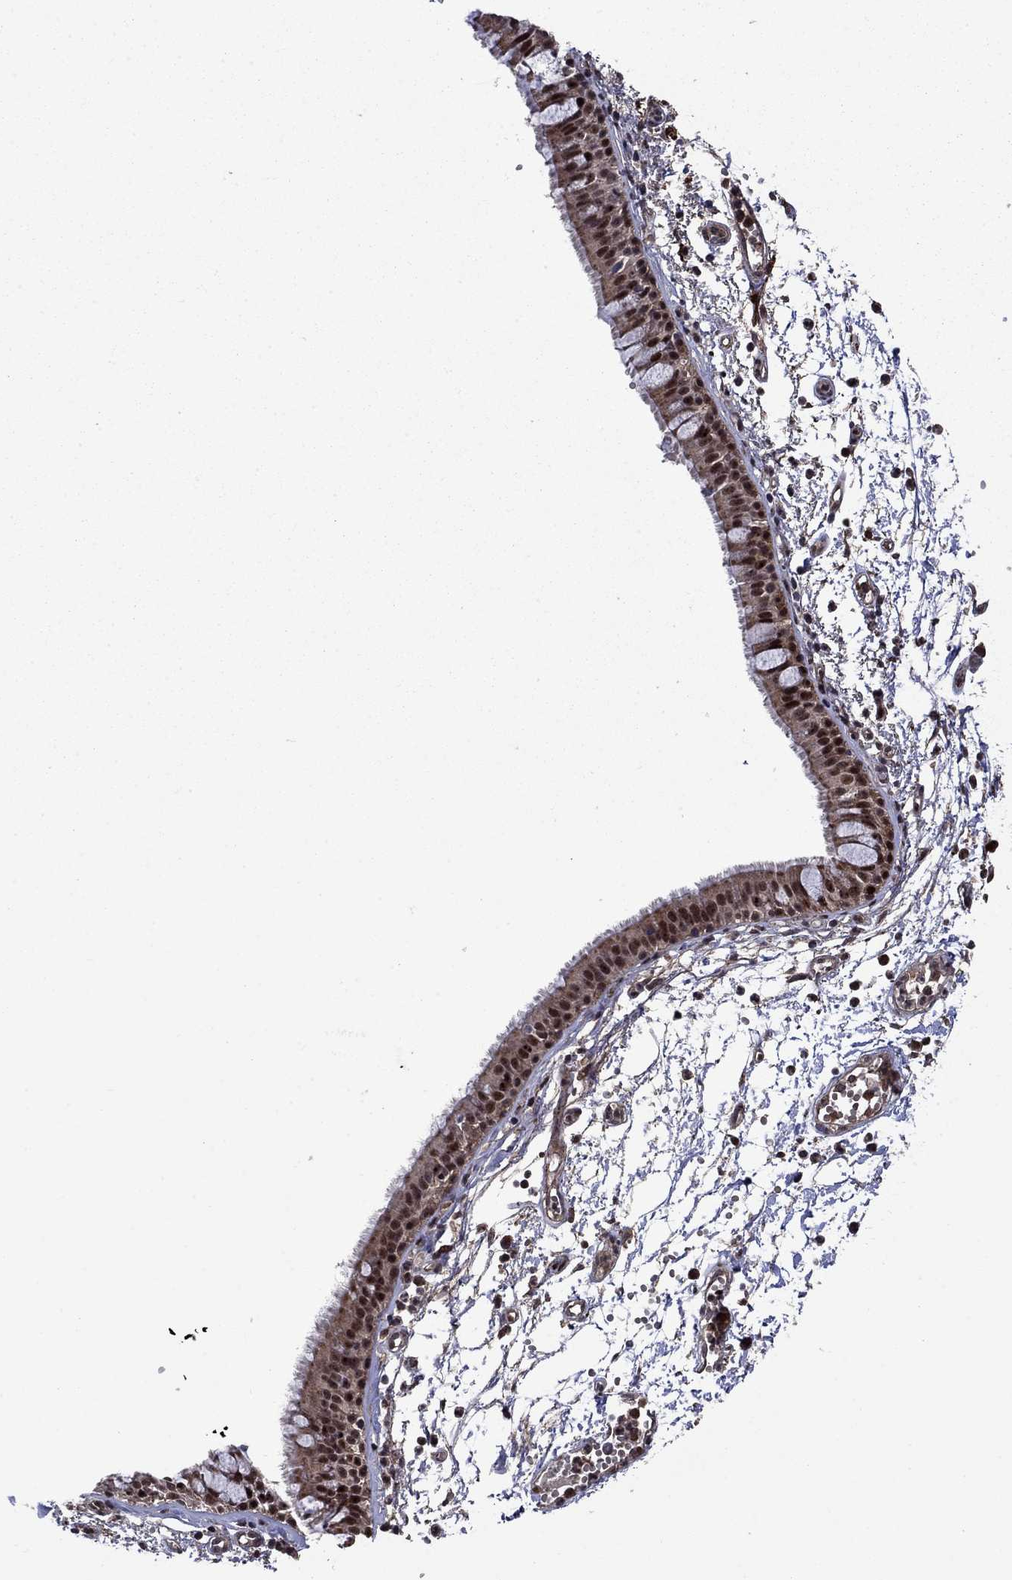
{"staining": {"intensity": "strong", "quantity": ">75%", "location": "cytoplasmic/membranous,nuclear"}, "tissue": "bronchus", "cell_type": "Respiratory epithelial cells", "image_type": "normal", "snomed": [{"axis": "morphology", "description": "Normal tissue, NOS"}, {"axis": "topography", "description": "Cartilage tissue"}, {"axis": "topography", "description": "Bronchus"}], "caption": "Respiratory epithelial cells display high levels of strong cytoplasmic/membranous,nuclear positivity in approximately >75% of cells in unremarkable bronchus.", "gene": "AGTPBP1", "patient": {"sex": "male", "age": 66}}